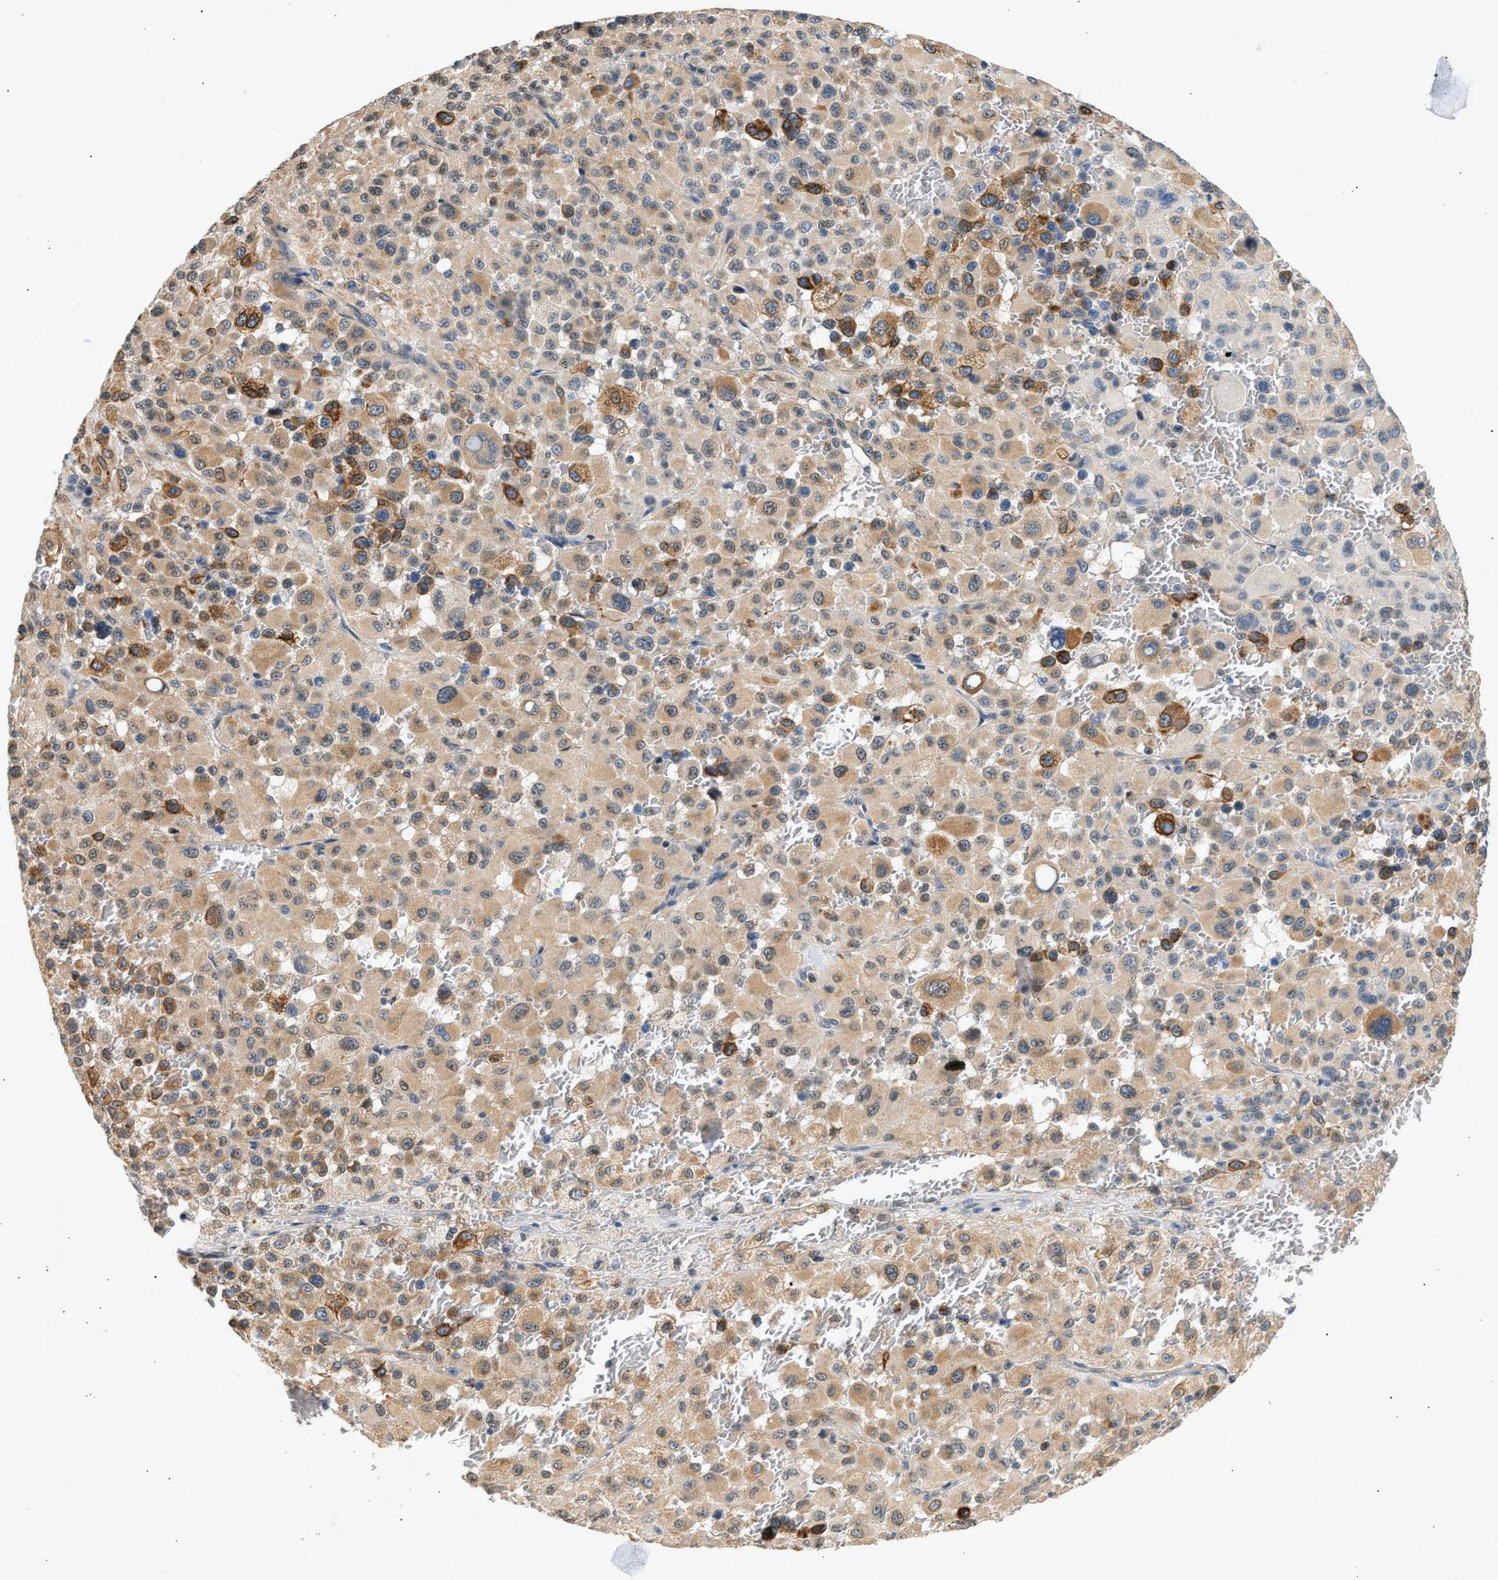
{"staining": {"intensity": "weak", "quantity": ">75%", "location": "cytoplasmic/membranous"}, "tissue": "melanoma", "cell_type": "Tumor cells", "image_type": "cancer", "snomed": [{"axis": "morphology", "description": "Malignant melanoma, Metastatic site"}, {"axis": "topography", "description": "Skin"}], "caption": "Human malignant melanoma (metastatic site) stained with a brown dye shows weak cytoplasmic/membranous positive staining in approximately >75% of tumor cells.", "gene": "WDR31", "patient": {"sex": "female", "age": 74}}